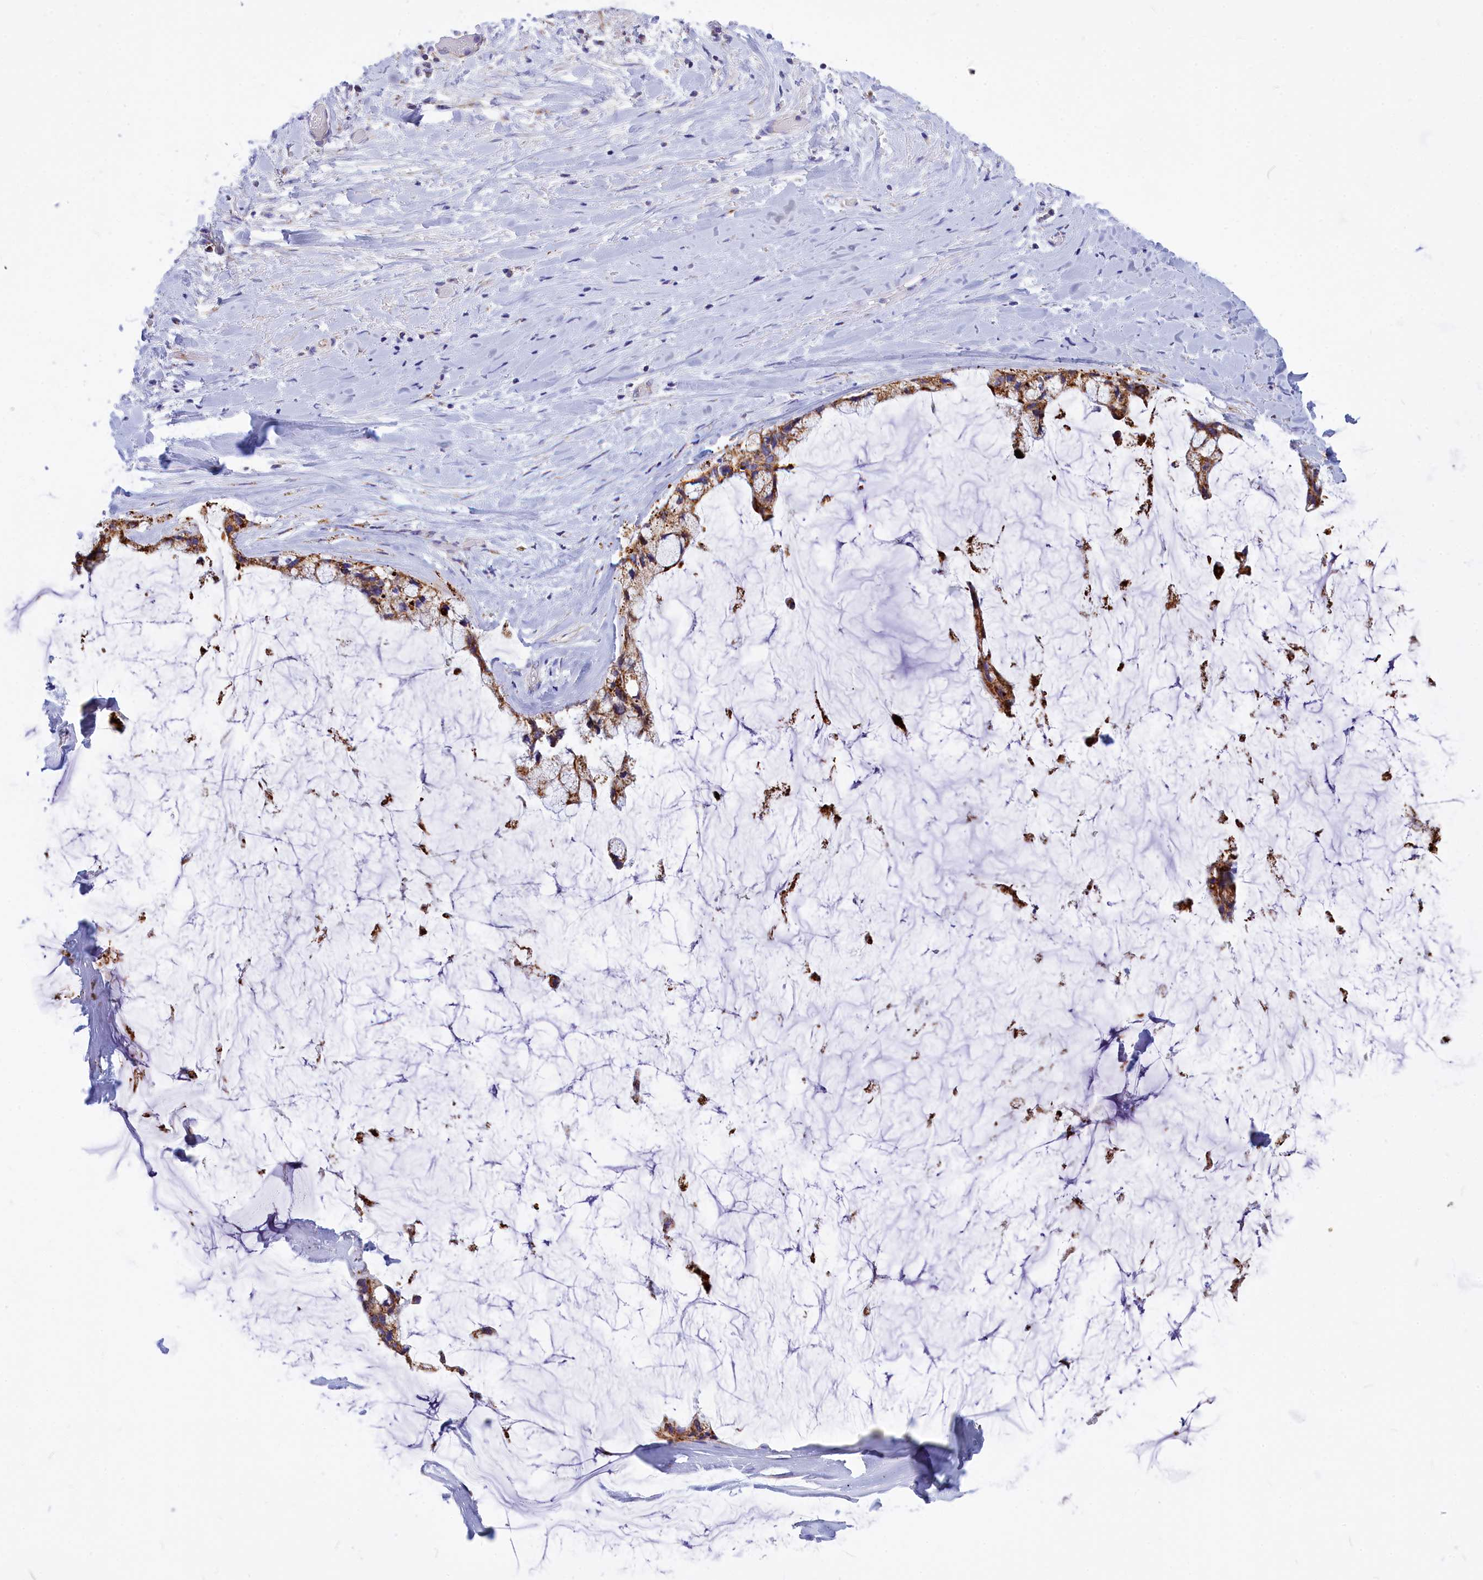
{"staining": {"intensity": "moderate", "quantity": ">75%", "location": "cytoplasmic/membranous"}, "tissue": "ovarian cancer", "cell_type": "Tumor cells", "image_type": "cancer", "snomed": [{"axis": "morphology", "description": "Cystadenocarcinoma, mucinous, NOS"}, {"axis": "topography", "description": "Ovary"}], "caption": "The photomicrograph demonstrates immunohistochemical staining of ovarian cancer (mucinous cystadenocarcinoma). There is moderate cytoplasmic/membranous staining is identified in about >75% of tumor cells.", "gene": "VDAC2", "patient": {"sex": "female", "age": 39}}